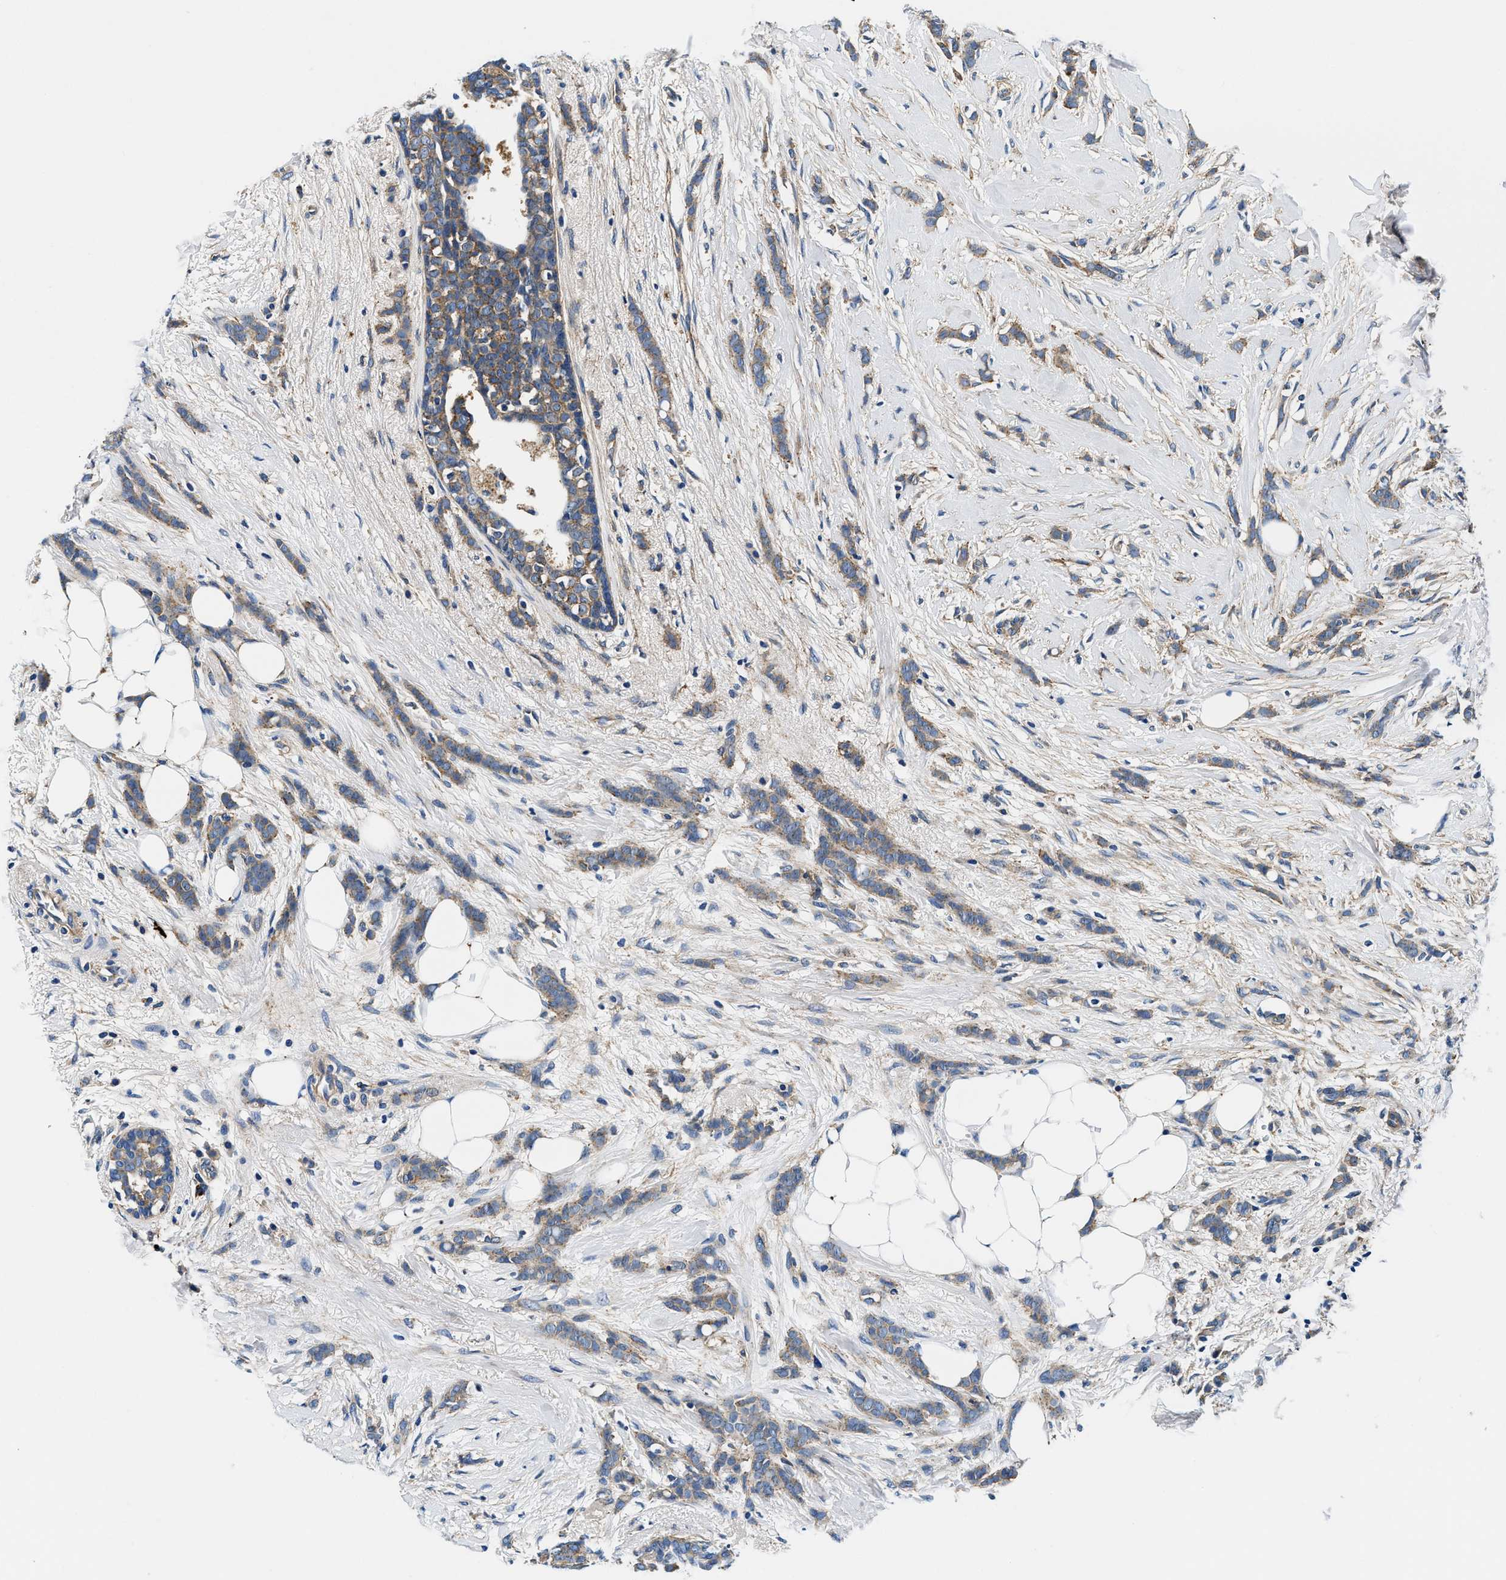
{"staining": {"intensity": "weak", "quantity": ">75%", "location": "cytoplasmic/membranous"}, "tissue": "breast cancer", "cell_type": "Tumor cells", "image_type": "cancer", "snomed": [{"axis": "morphology", "description": "Lobular carcinoma, in situ"}, {"axis": "morphology", "description": "Lobular carcinoma"}, {"axis": "topography", "description": "Breast"}], "caption": "Tumor cells reveal low levels of weak cytoplasmic/membranous expression in approximately >75% of cells in breast cancer (lobular carcinoma).", "gene": "ZFAND3", "patient": {"sex": "female", "age": 41}}